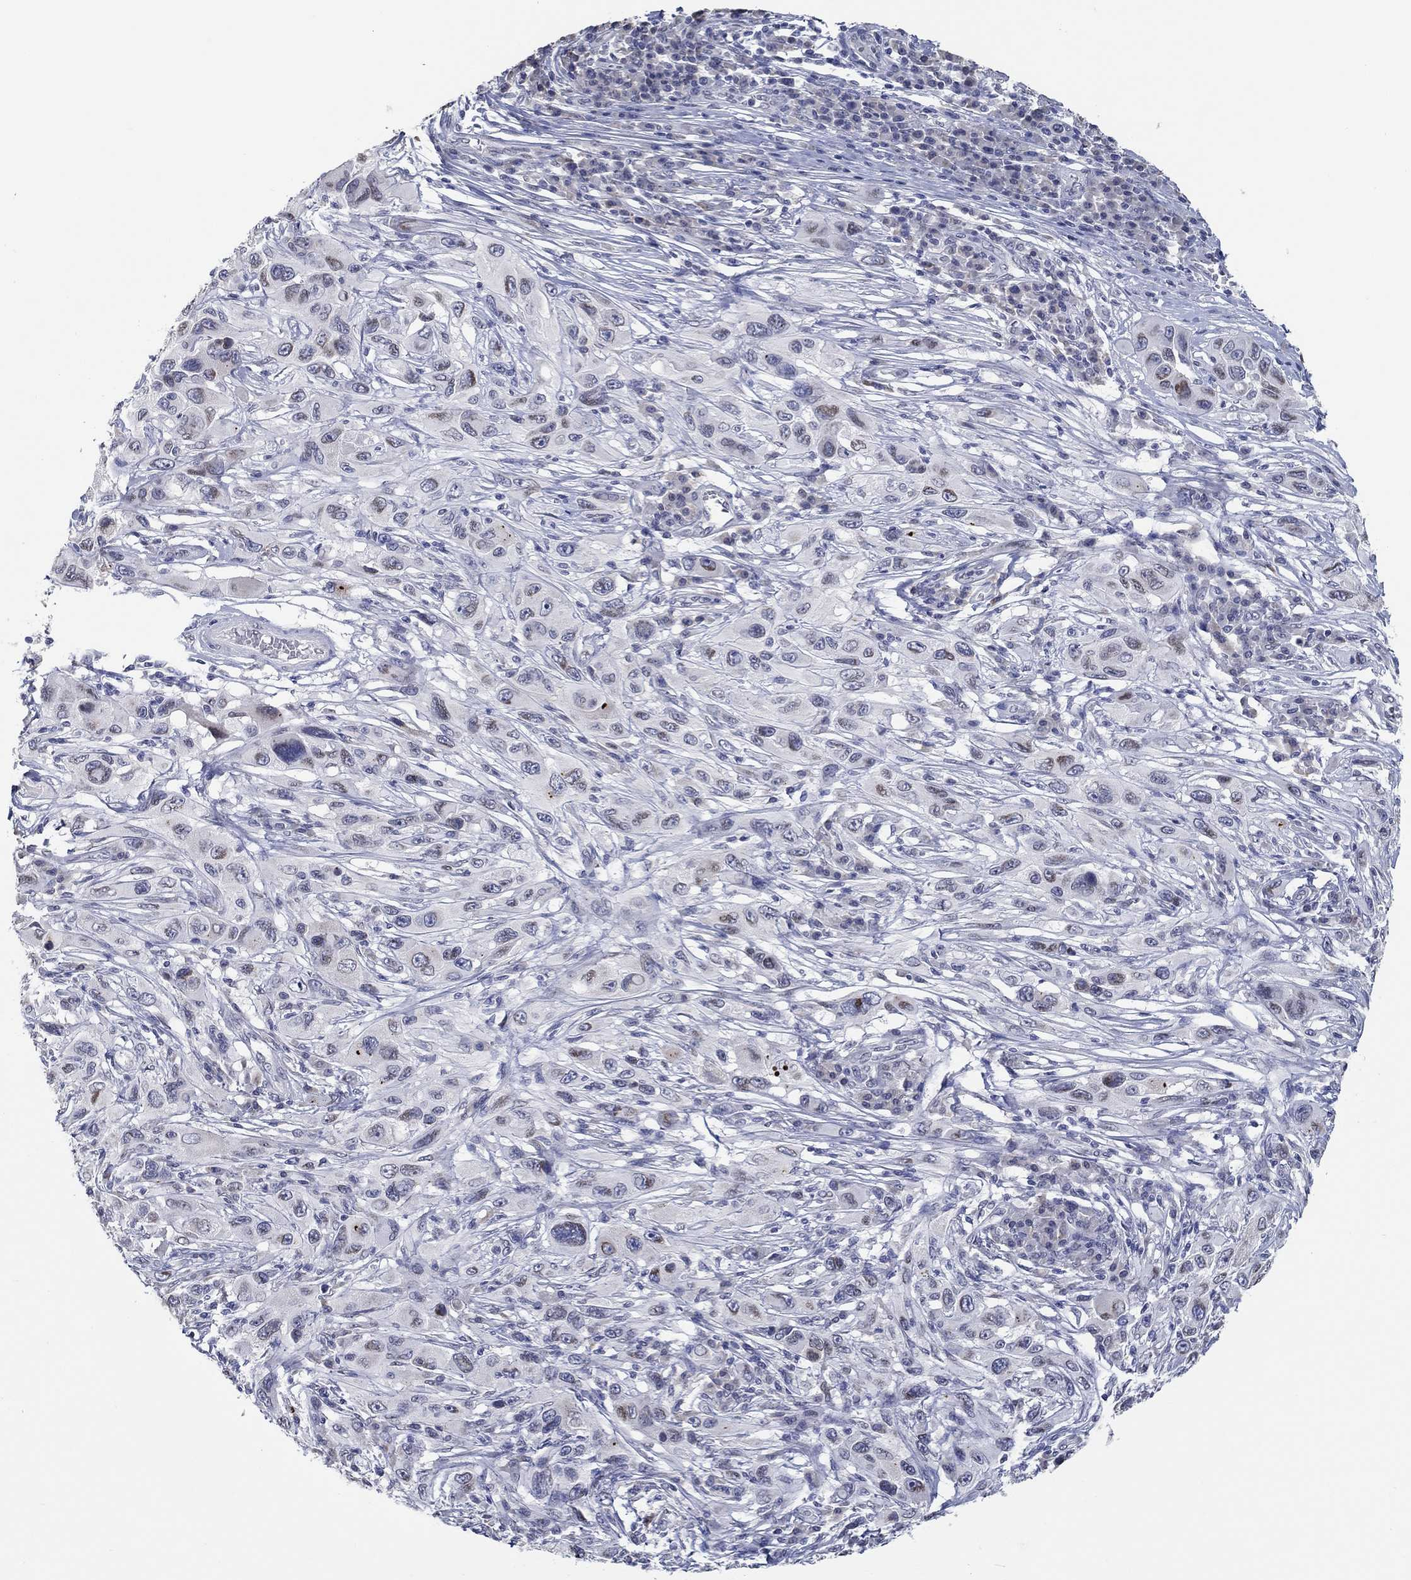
{"staining": {"intensity": "negative", "quantity": "none", "location": "none"}, "tissue": "melanoma", "cell_type": "Tumor cells", "image_type": "cancer", "snomed": [{"axis": "morphology", "description": "Malignant melanoma, NOS"}, {"axis": "topography", "description": "Skin"}], "caption": "Tumor cells are negative for brown protein staining in melanoma.", "gene": "NUP155", "patient": {"sex": "male", "age": 53}}